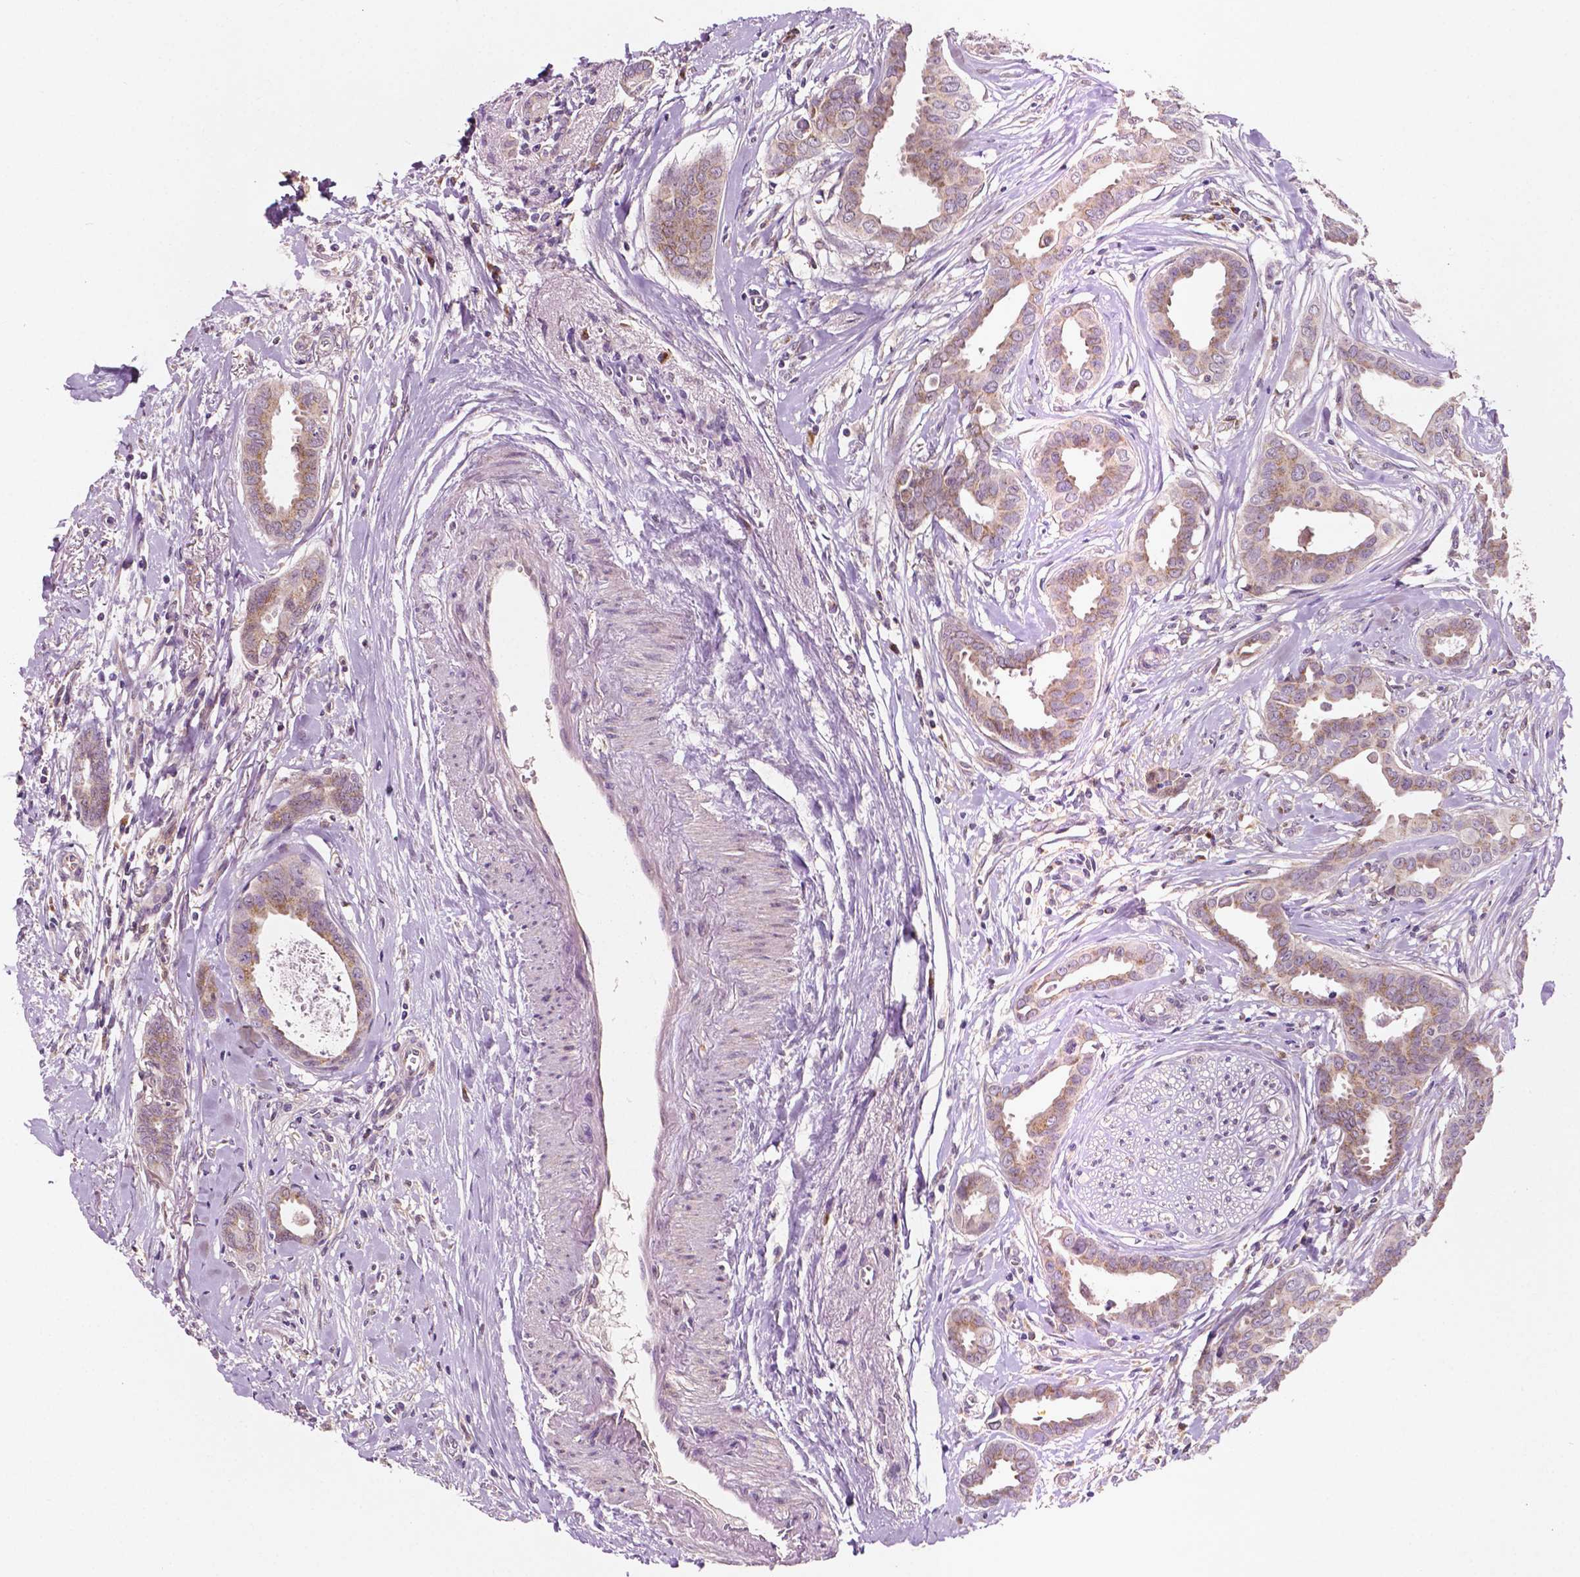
{"staining": {"intensity": "weak", "quantity": ">75%", "location": "cytoplasmic/membranous"}, "tissue": "breast cancer", "cell_type": "Tumor cells", "image_type": "cancer", "snomed": [{"axis": "morphology", "description": "Duct carcinoma"}, {"axis": "topography", "description": "Breast"}], "caption": "Immunohistochemical staining of intraductal carcinoma (breast) shows low levels of weak cytoplasmic/membranous expression in about >75% of tumor cells.", "gene": "EBAG9", "patient": {"sex": "female", "age": 45}}